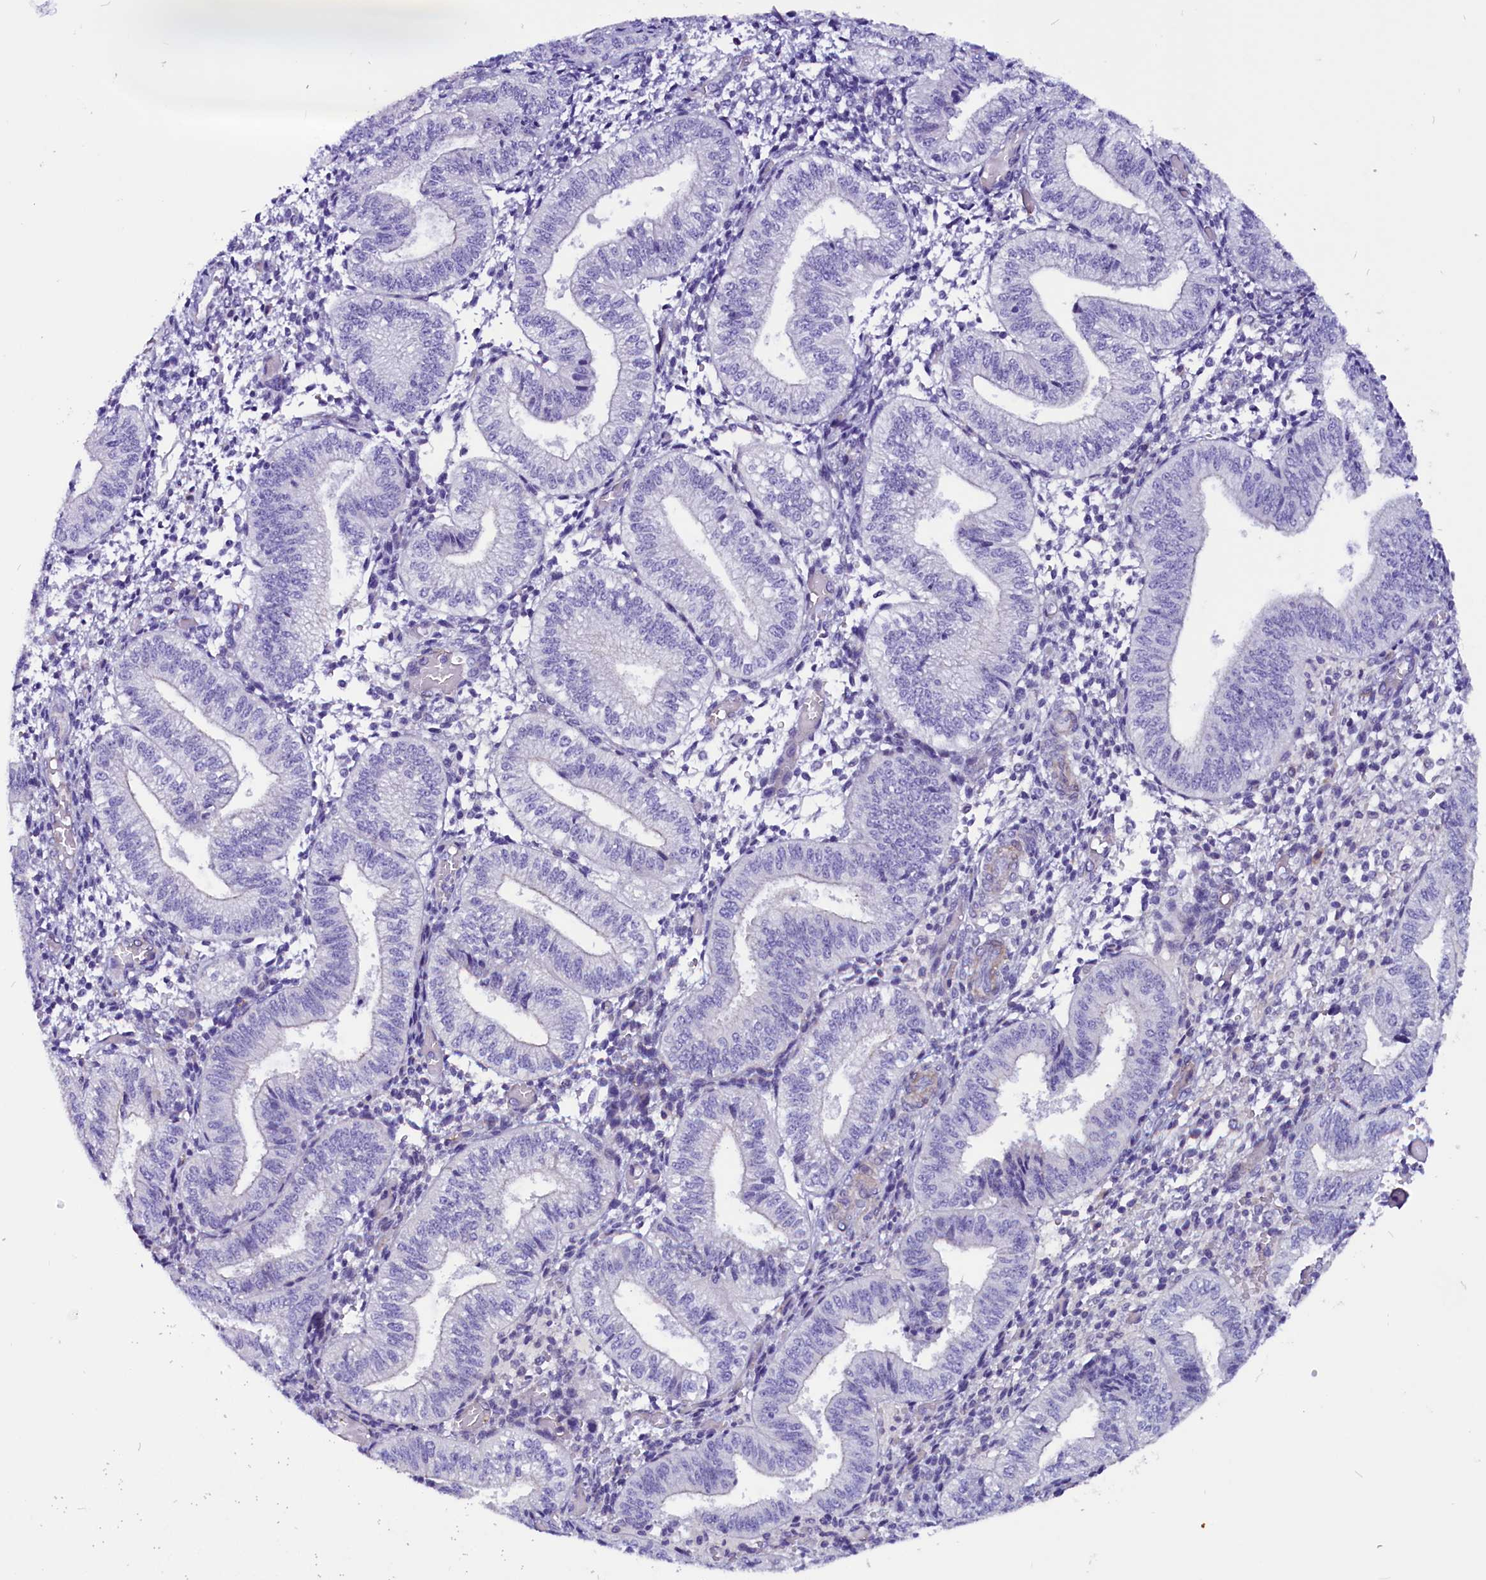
{"staining": {"intensity": "negative", "quantity": "none", "location": "none"}, "tissue": "endometrium", "cell_type": "Cells in endometrial stroma", "image_type": "normal", "snomed": [{"axis": "morphology", "description": "Normal tissue, NOS"}, {"axis": "topography", "description": "Endometrium"}], "caption": "A high-resolution photomicrograph shows immunohistochemistry (IHC) staining of benign endometrium, which exhibits no significant positivity in cells in endometrial stroma.", "gene": "ZNF749", "patient": {"sex": "female", "age": 34}}